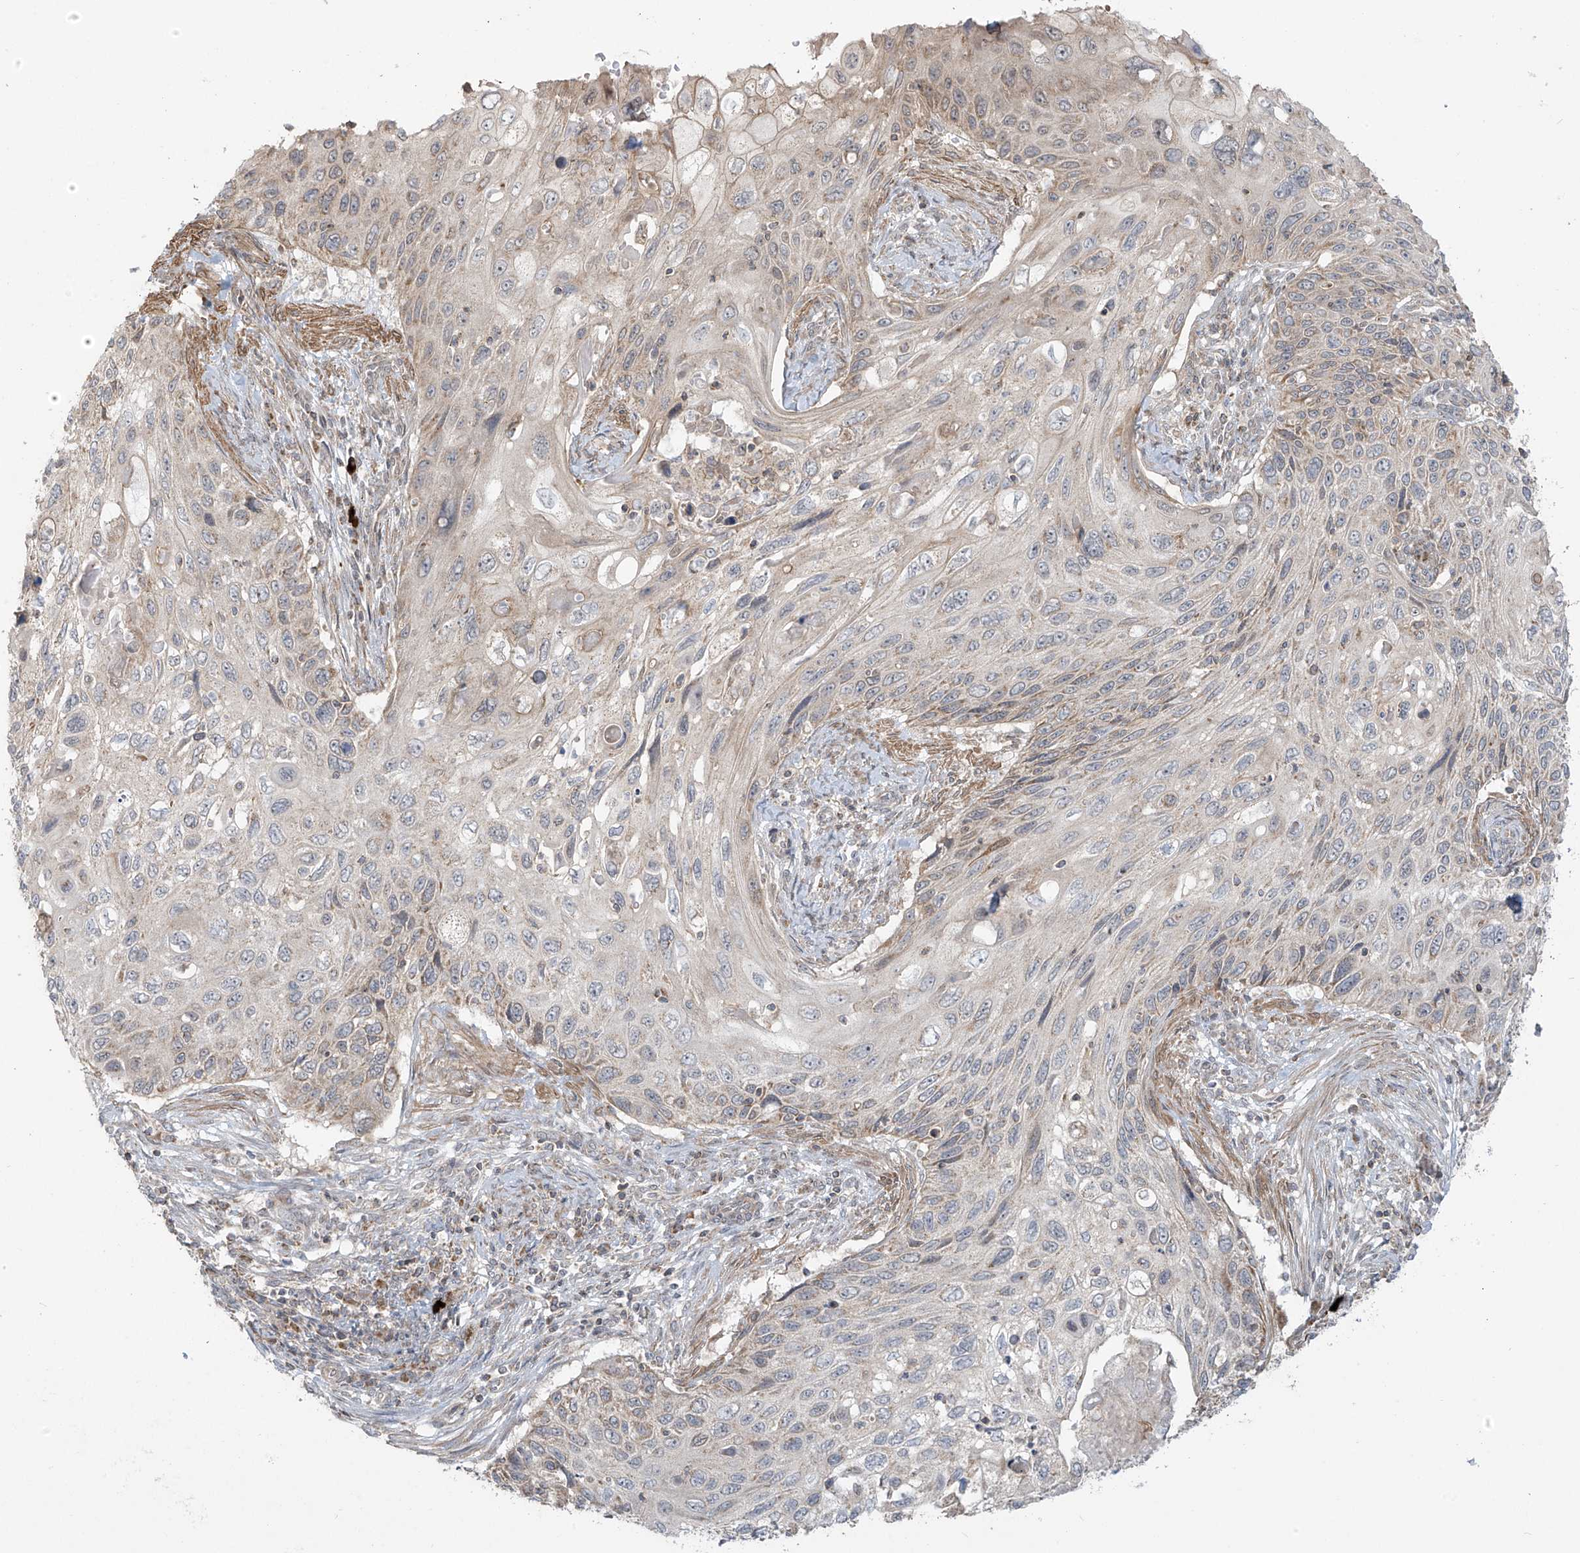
{"staining": {"intensity": "negative", "quantity": "none", "location": "none"}, "tissue": "cervical cancer", "cell_type": "Tumor cells", "image_type": "cancer", "snomed": [{"axis": "morphology", "description": "Squamous cell carcinoma, NOS"}, {"axis": "topography", "description": "Cervix"}], "caption": "The immunohistochemistry (IHC) histopathology image has no significant staining in tumor cells of cervical squamous cell carcinoma tissue.", "gene": "HDDC2", "patient": {"sex": "female", "age": 70}}